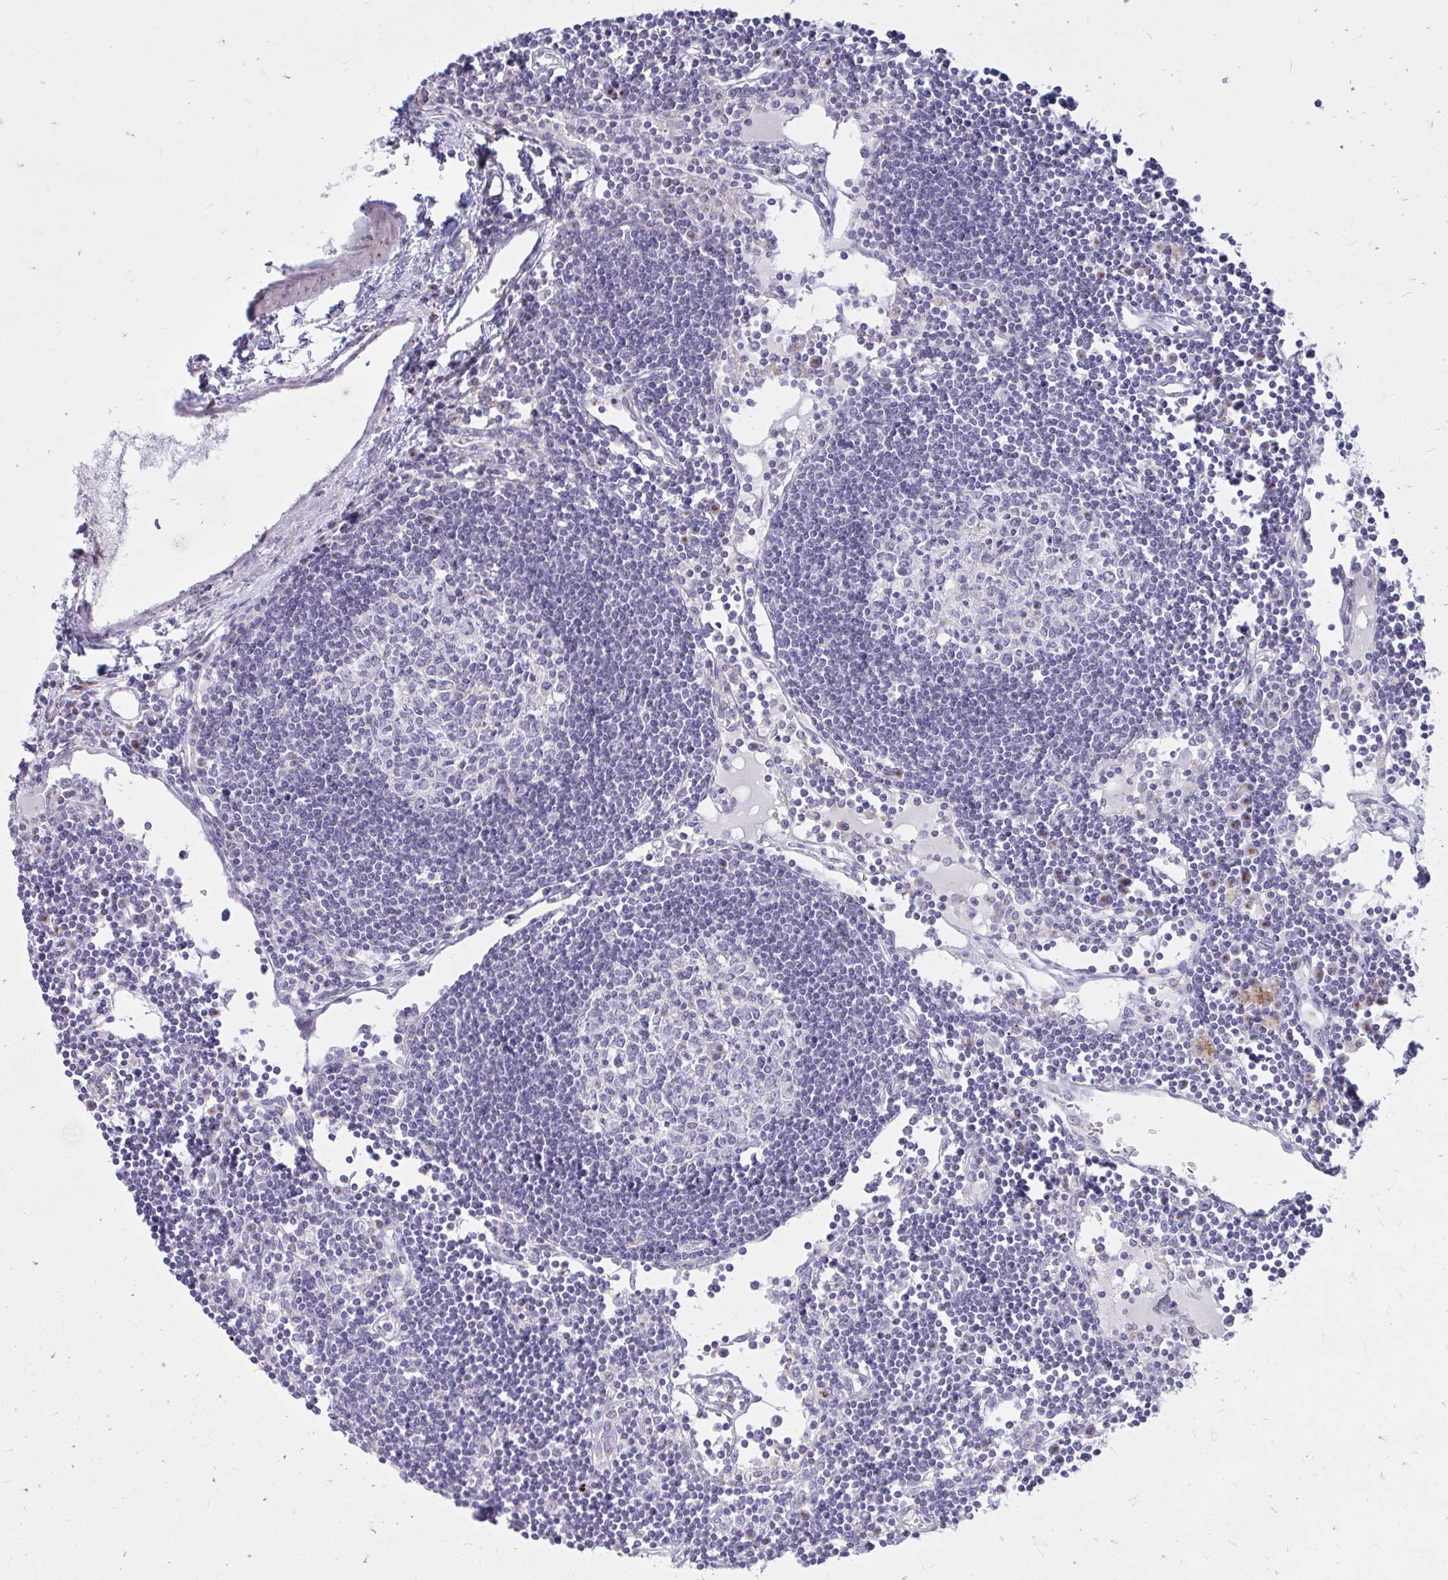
{"staining": {"intensity": "negative", "quantity": "none", "location": "none"}, "tissue": "lymph node", "cell_type": "Germinal center cells", "image_type": "normal", "snomed": [{"axis": "morphology", "description": "Normal tissue, NOS"}, {"axis": "topography", "description": "Lymph node"}], "caption": "IHC of unremarkable human lymph node exhibits no staining in germinal center cells.", "gene": "RAB6A", "patient": {"sex": "female", "age": 65}}